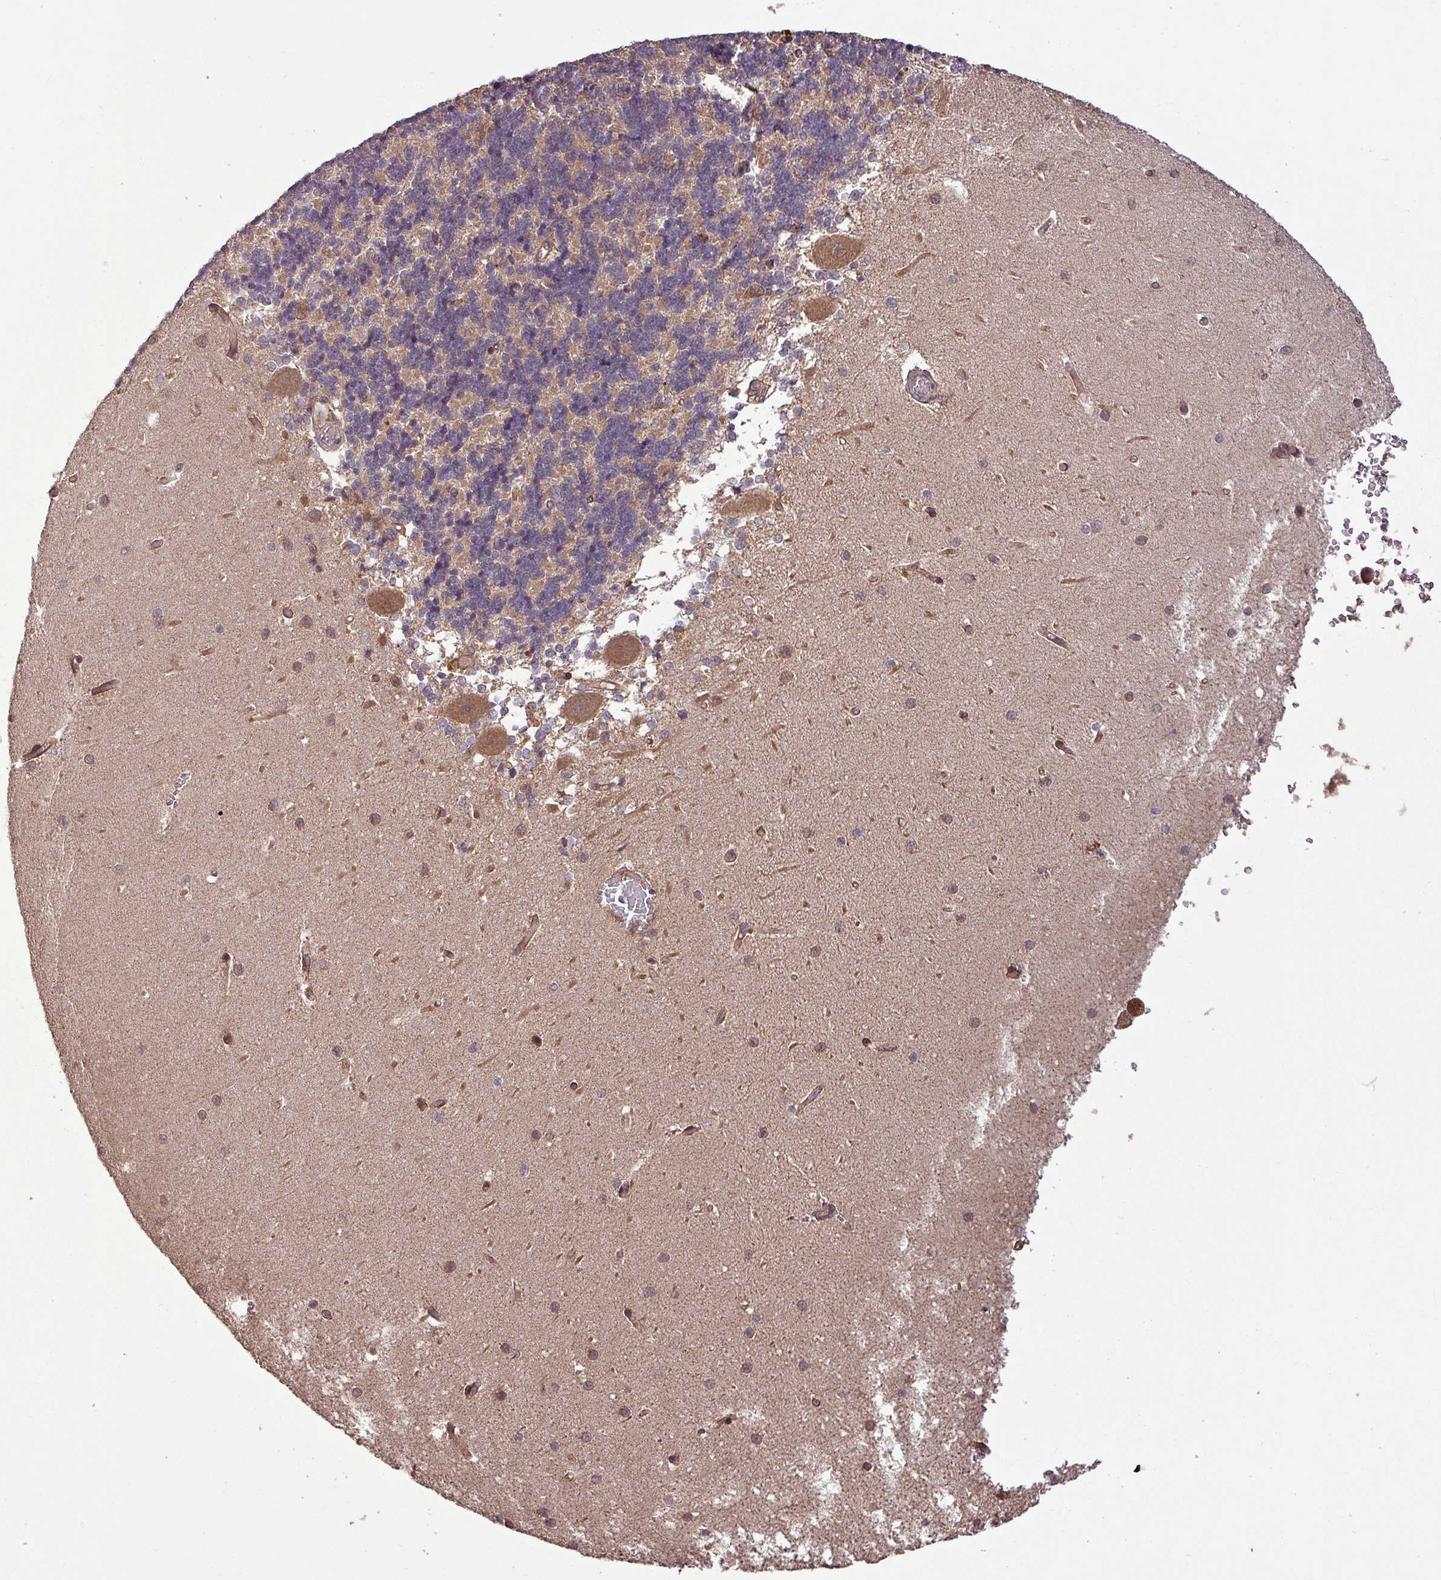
{"staining": {"intensity": "weak", "quantity": "25%-75%", "location": "cytoplasmic/membranous"}, "tissue": "cerebellum", "cell_type": "Cells in granular layer", "image_type": "normal", "snomed": [{"axis": "morphology", "description": "Normal tissue, NOS"}, {"axis": "topography", "description": "Cerebellum"}], "caption": "Protein staining by immunohistochemistry (IHC) shows weak cytoplasmic/membranous positivity in approximately 25%-75% of cells in granular layer in normal cerebellum.", "gene": "NT5C3A", "patient": {"sex": "male", "age": 37}}